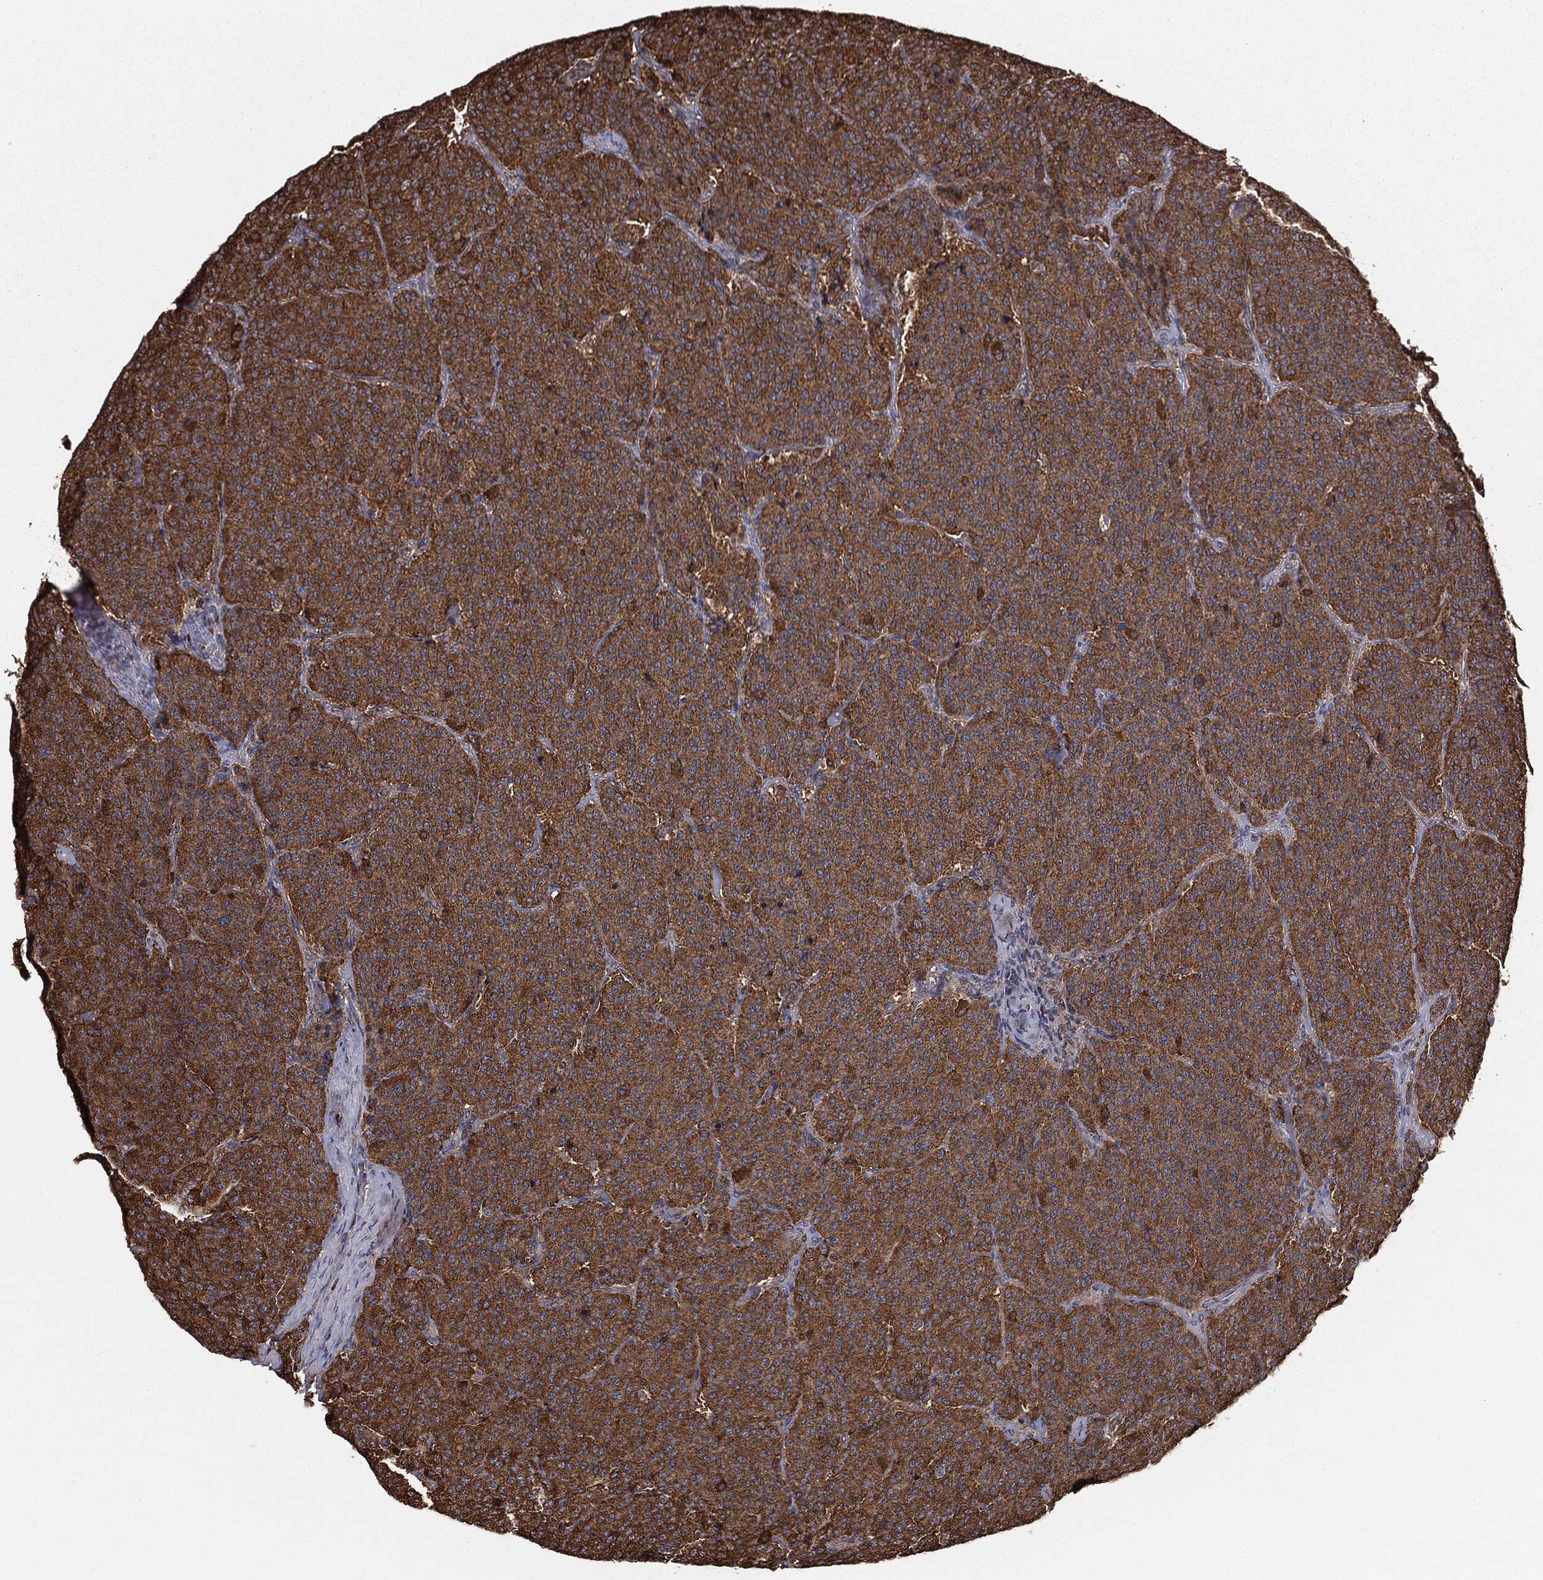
{"staining": {"intensity": "moderate", "quantity": ">75%", "location": "cytoplasmic/membranous"}, "tissue": "carcinoid", "cell_type": "Tumor cells", "image_type": "cancer", "snomed": [{"axis": "morphology", "description": "Carcinoid, malignant, NOS"}, {"axis": "topography", "description": "Small intestine"}], "caption": "This photomicrograph demonstrates immunohistochemistry (IHC) staining of malignant carcinoid, with medium moderate cytoplasmic/membranous staining in approximately >75% of tumor cells.", "gene": "NME1", "patient": {"sex": "female", "age": 58}}